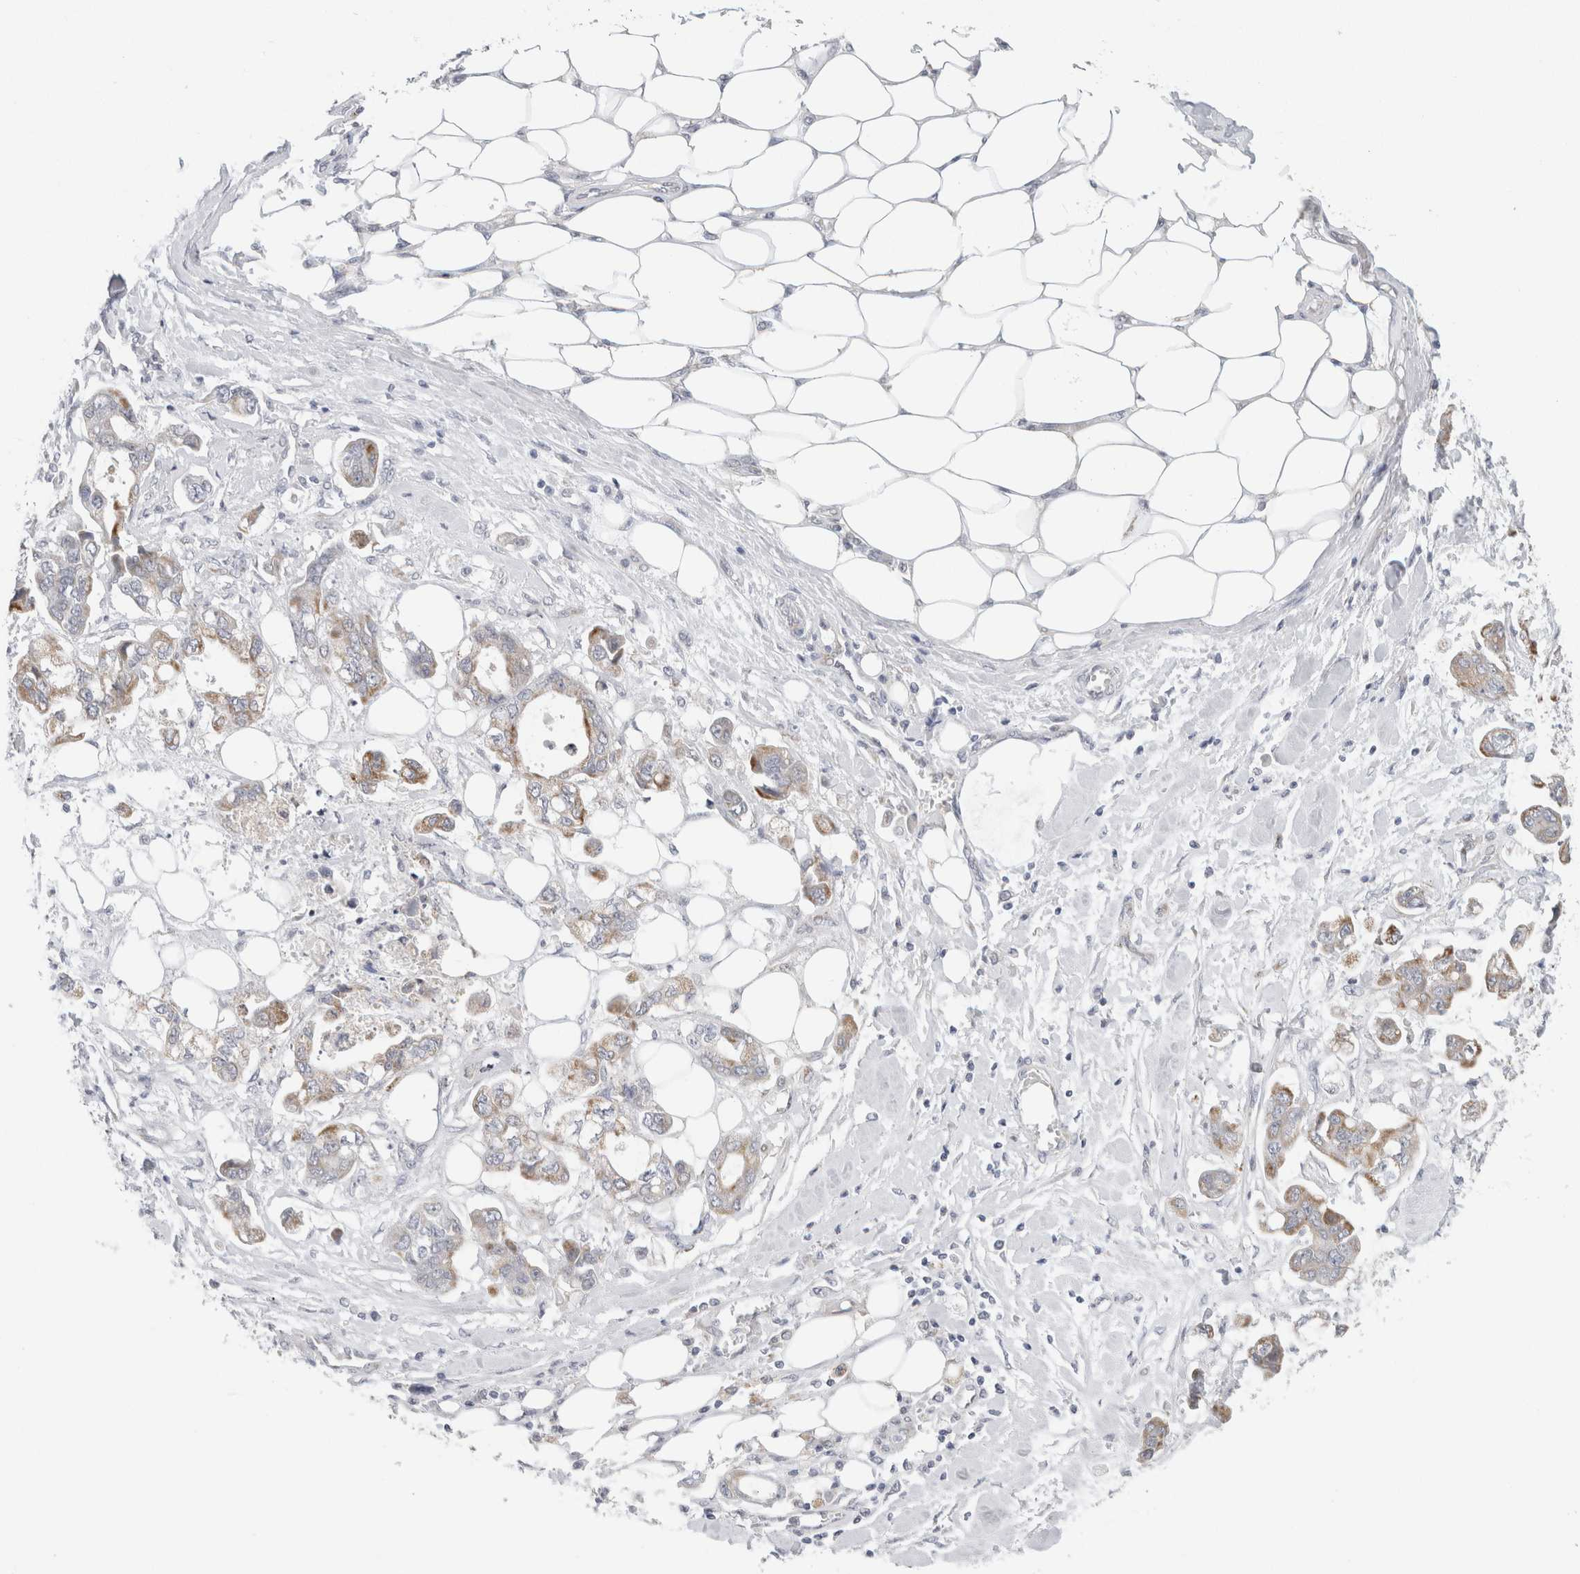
{"staining": {"intensity": "moderate", "quantity": "25%-75%", "location": "cytoplasmic/membranous"}, "tissue": "stomach cancer", "cell_type": "Tumor cells", "image_type": "cancer", "snomed": [{"axis": "morphology", "description": "Adenocarcinoma, NOS"}, {"axis": "topography", "description": "Stomach"}], "caption": "The histopathology image displays staining of stomach cancer, revealing moderate cytoplasmic/membranous protein positivity (brown color) within tumor cells.", "gene": "FAHD1", "patient": {"sex": "male", "age": 62}}